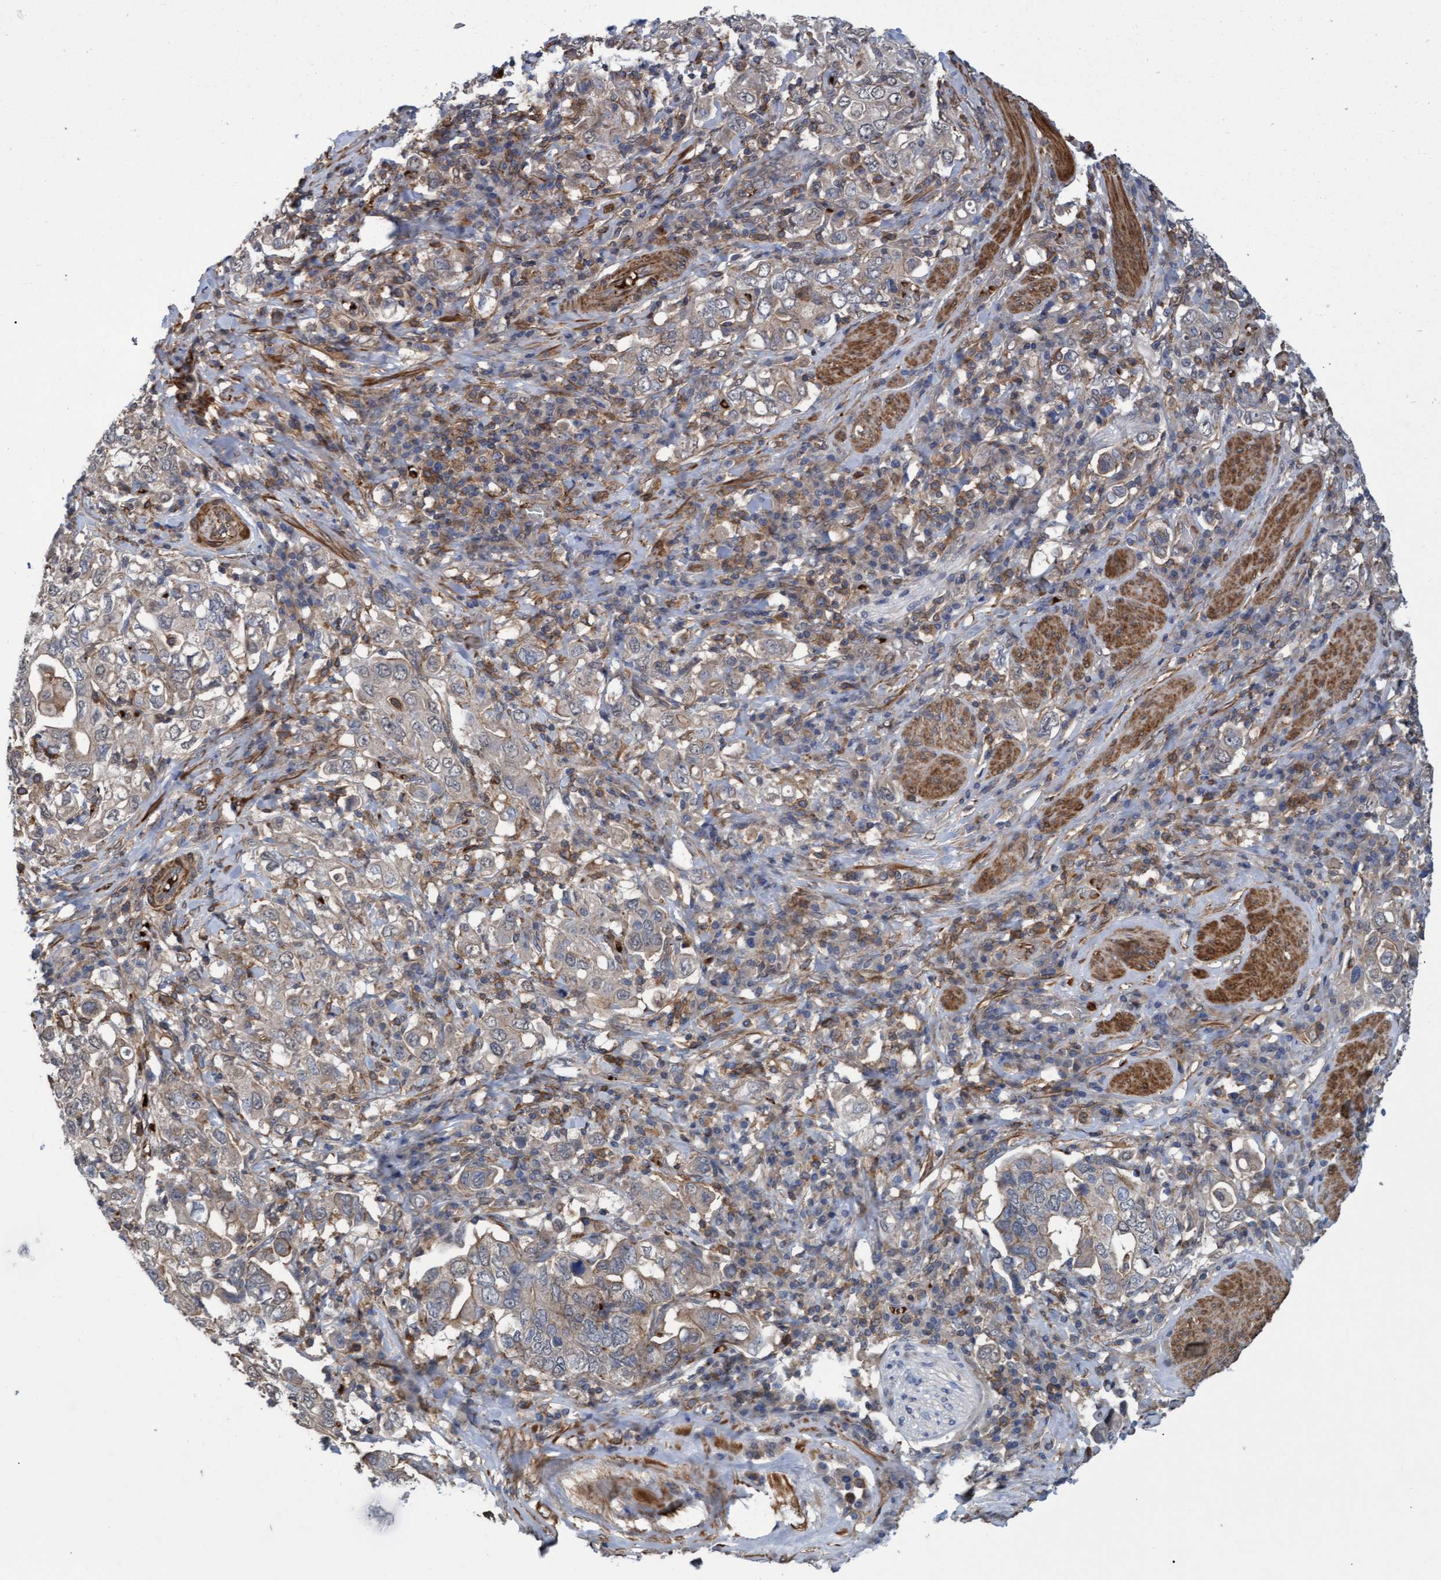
{"staining": {"intensity": "weak", "quantity": "<25%", "location": "cytoplasmic/membranous"}, "tissue": "stomach cancer", "cell_type": "Tumor cells", "image_type": "cancer", "snomed": [{"axis": "morphology", "description": "Adenocarcinoma, NOS"}, {"axis": "topography", "description": "Stomach, upper"}], "caption": "IHC image of neoplastic tissue: human stomach cancer (adenocarcinoma) stained with DAB (3,3'-diaminobenzidine) demonstrates no significant protein staining in tumor cells.", "gene": "NAA15", "patient": {"sex": "male", "age": 62}}